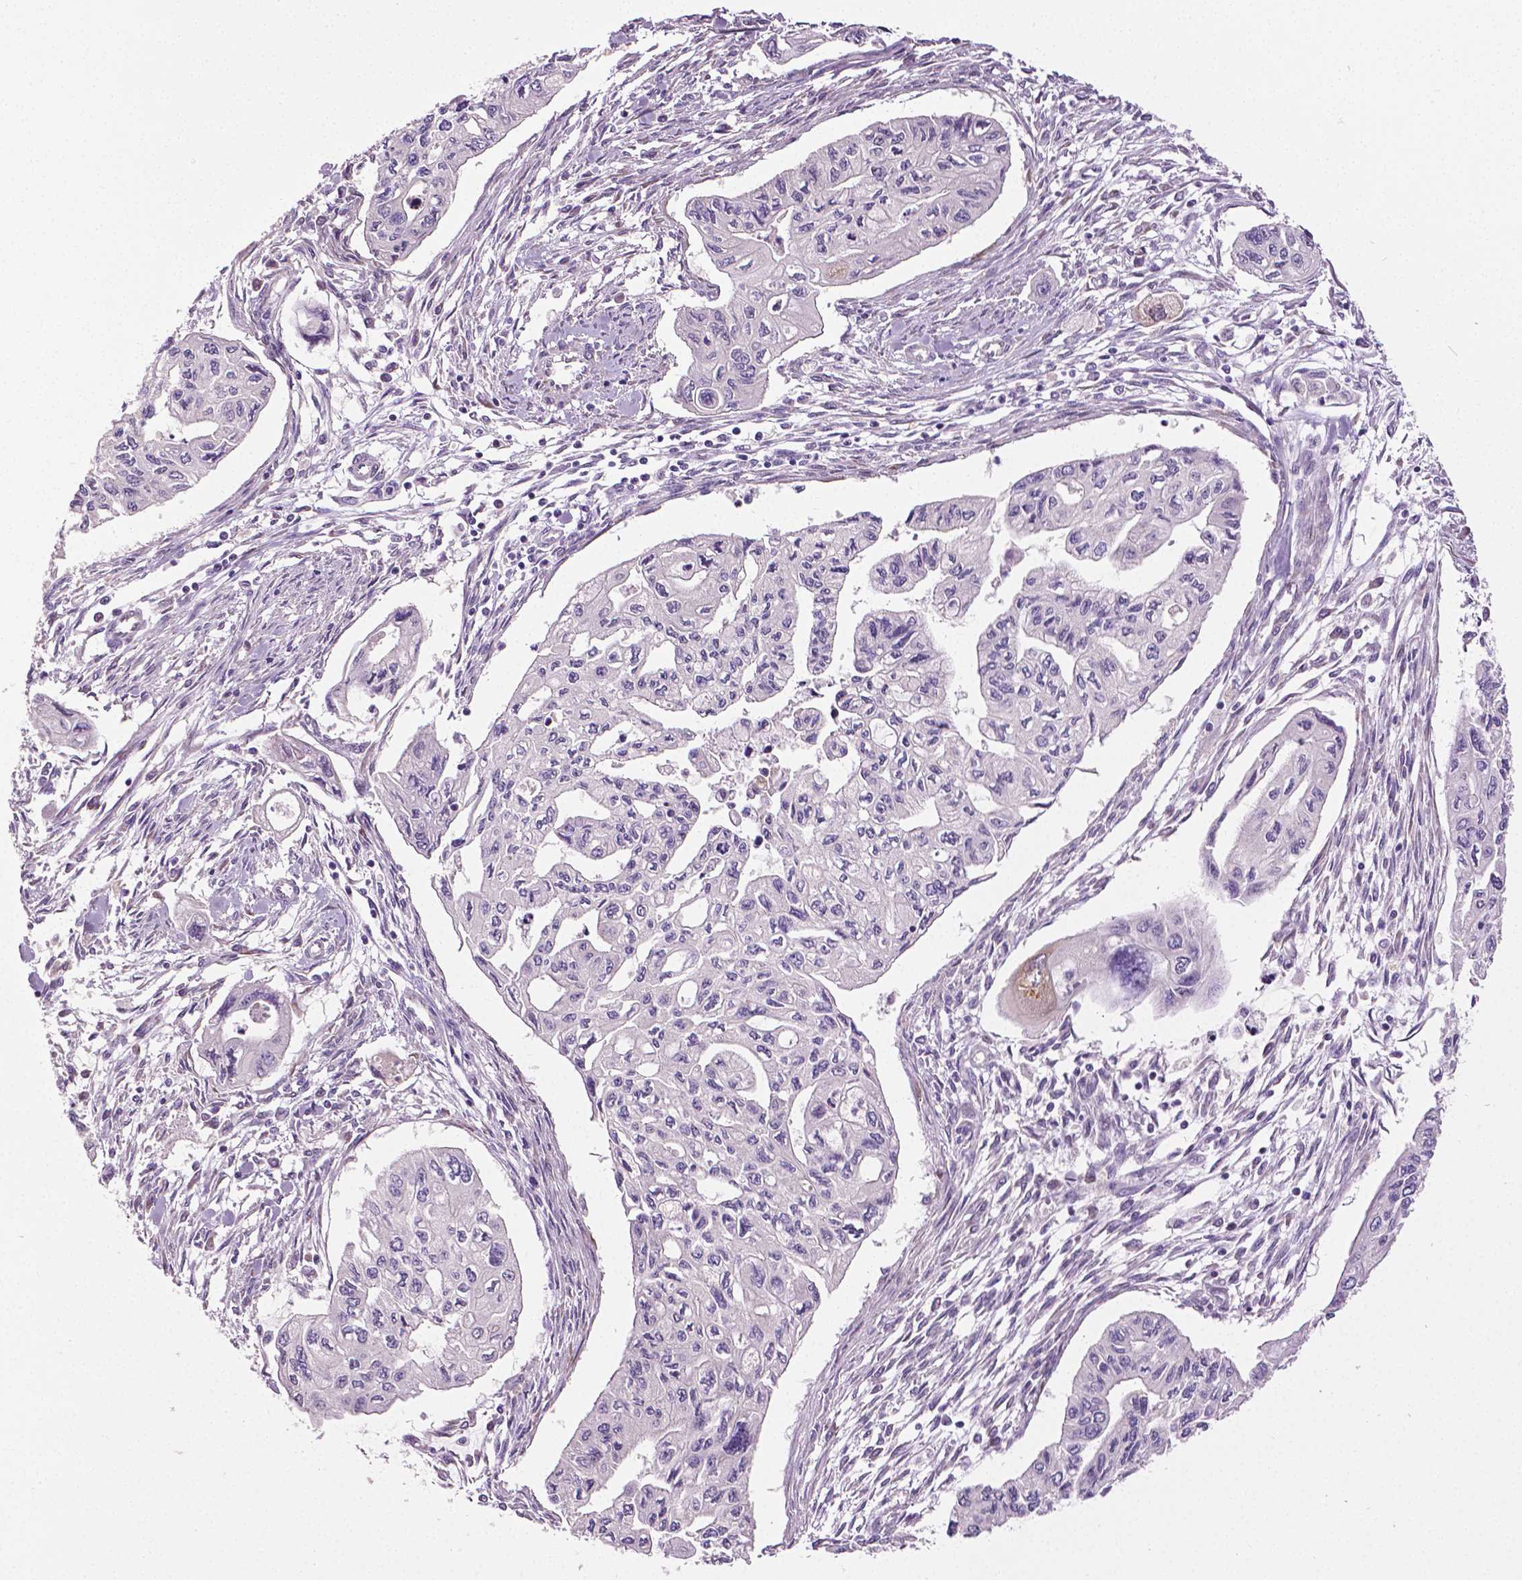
{"staining": {"intensity": "negative", "quantity": "none", "location": "none"}, "tissue": "pancreatic cancer", "cell_type": "Tumor cells", "image_type": "cancer", "snomed": [{"axis": "morphology", "description": "Adenocarcinoma, NOS"}, {"axis": "topography", "description": "Pancreas"}], "caption": "Immunohistochemistry of human pancreatic cancer (adenocarcinoma) shows no expression in tumor cells.", "gene": "PTGER3", "patient": {"sex": "female", "age": 76}}